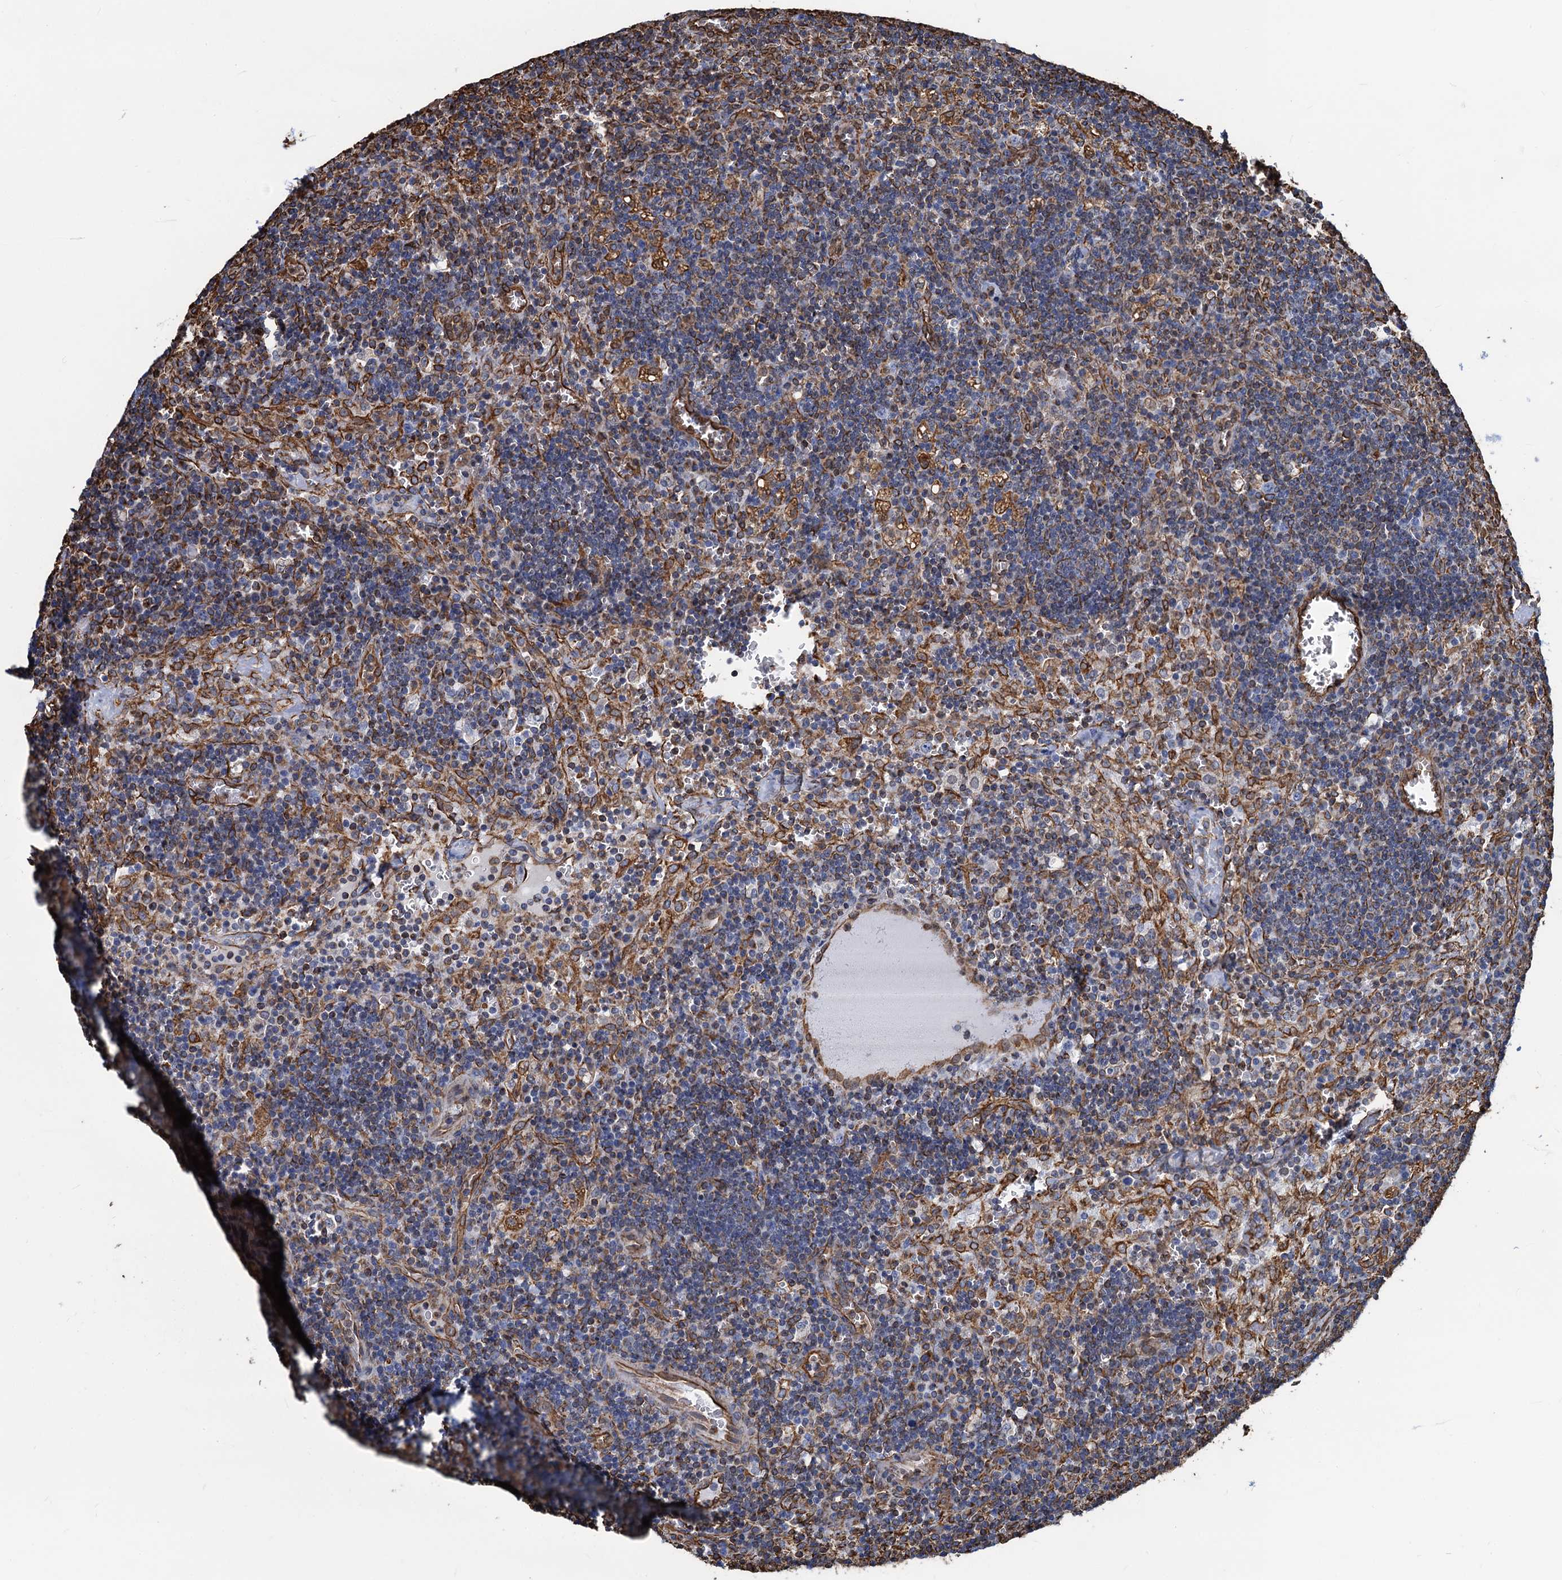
{"staining": {"intensity": "moderate", "quantity": "<25%", "location": "cytoplasmic/membranous"}, "tissue": "lymph node", "cell_type": "Germinal center cells", "image_type": "normal", "snomed": [{"axis": "morphology", "description": "Normal tissue, NOS"}, {"axis": "topography", "description": "Lymph node"}], "caption": "Immunohistochemical staining of benign lymph node shows moderate cytoplasmic/membranous protein staining in about <25% of germinal center cells.", "gene": "PGM2", "patient": {"sex": "male", "age": 58}}